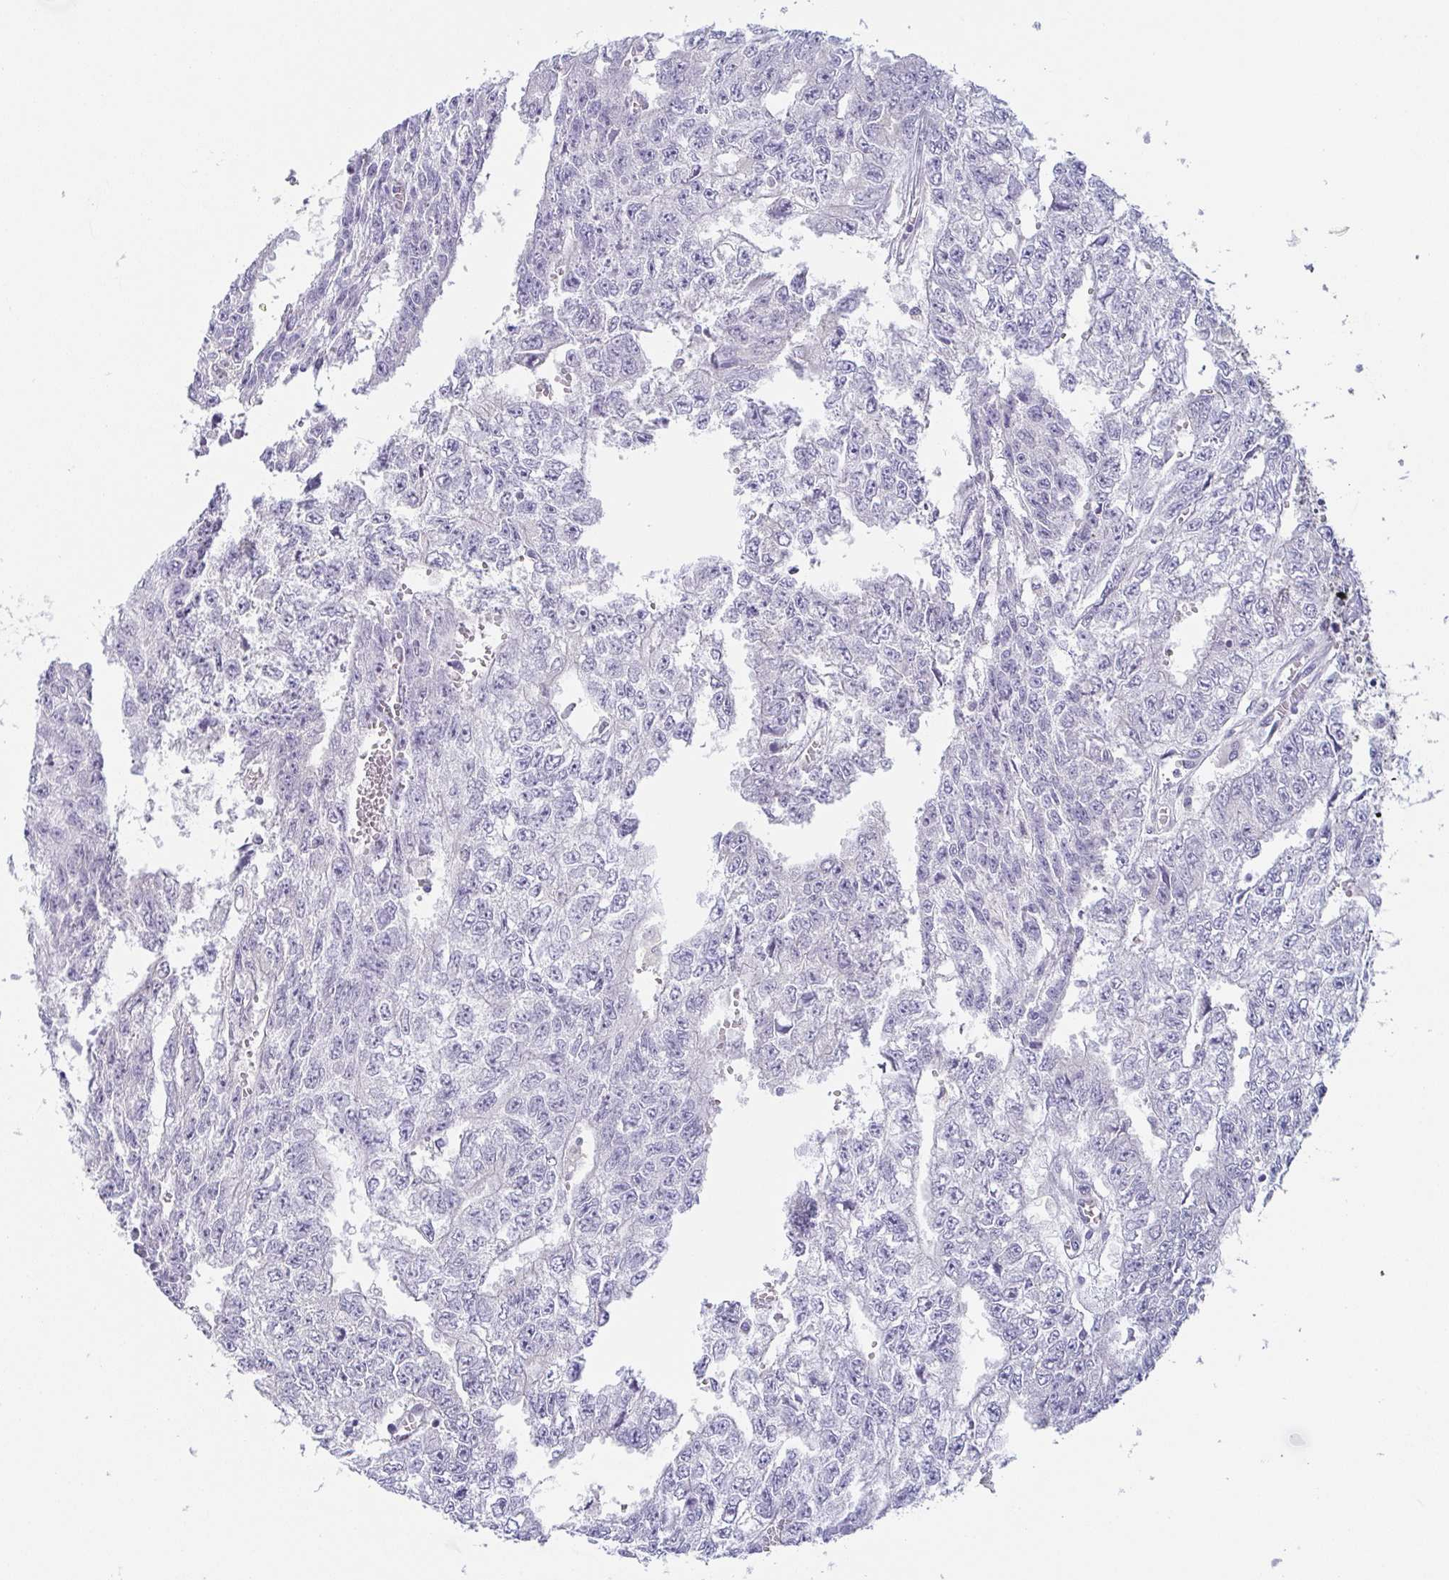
{"staining": {"intensity": "negative", "quantity": "none", "location": "none"}, "tissue": "testis cancer", "cell_type": "Tumor cells", "image_type": "cancer", "snomed": [{"axis": "morphology", "description": "Carcinoma, Embryonal, NOS"}, {"axis": "morphology", "description": "Teratoma, malignant, NOS"}, {"axis": "topography", "description": "Testis"}], "caption": "Immunohistochemistry (IHC) of testis embryonal carcinoma displays no positivity in tumor cells.", "gene": "PRR27", "patient": {"sex": "male", "age": 24}}